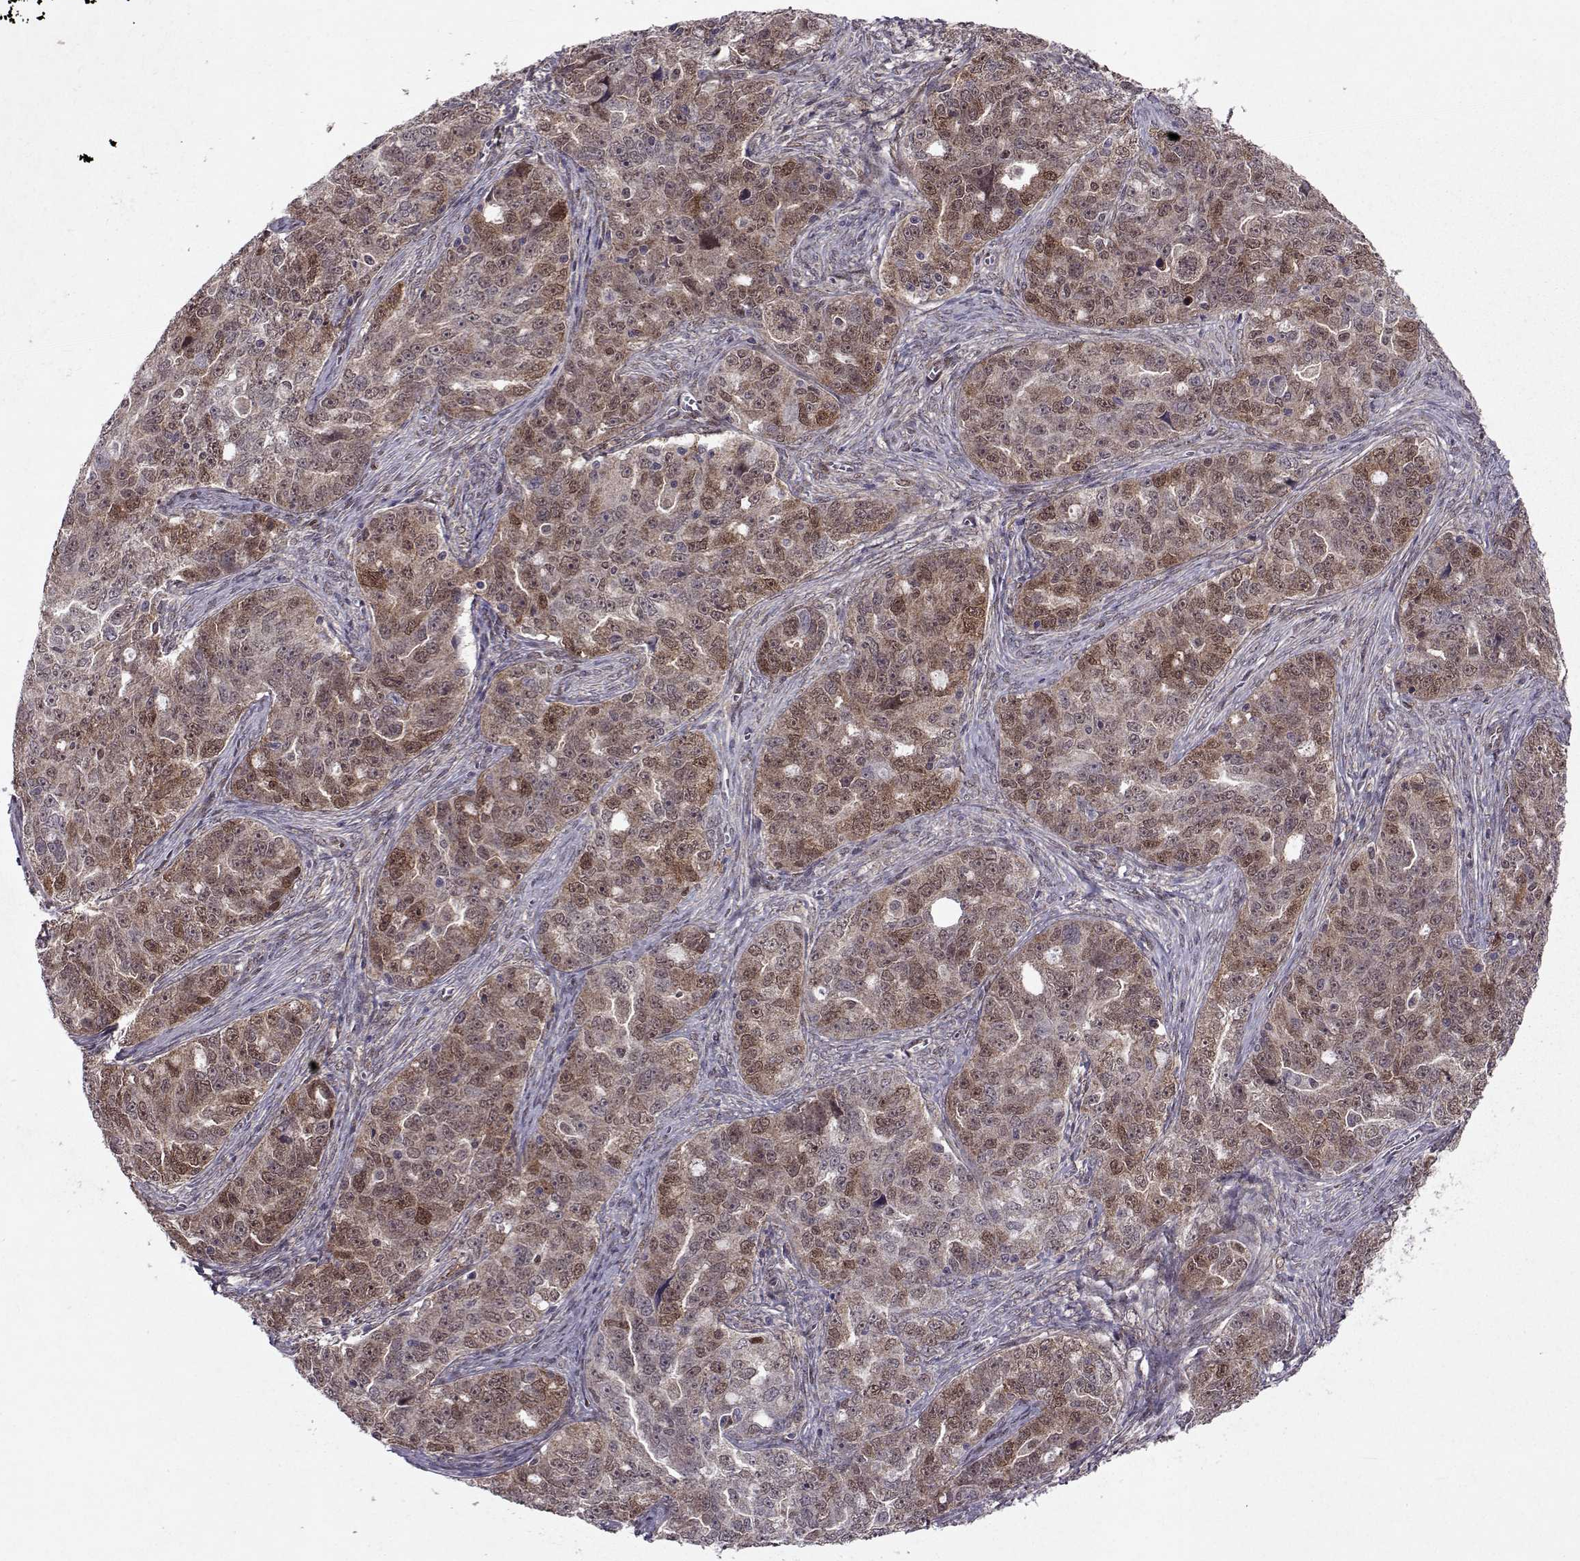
{"staining": {"intensity": "weak", "quantity": "25%-75%", "location": "cytoplasmic/membranous,nuclear"}, "tissue": "ovarian cancer", "cell_type": "Tumor cells", "image_type": "cancer", "snomed": [{"axis": "morphology", "description": "Cystadenocarcinoma, serous, NOS"}, {"axis": "topography", "description": "Ovary"}], "caption": "An immunohistochemistry histopathology image of tumor tissue is shown. Protein staining in brown highlights weak cytoplasmic/membranous and nuclear positivity in ovarian serous cystadenocarcinoma within tumor cells. (DAB = brown stain, brightfield microscopy at high magnification).", "gene": "CDK4", "patient": {"sex": "female", "age": 51}}